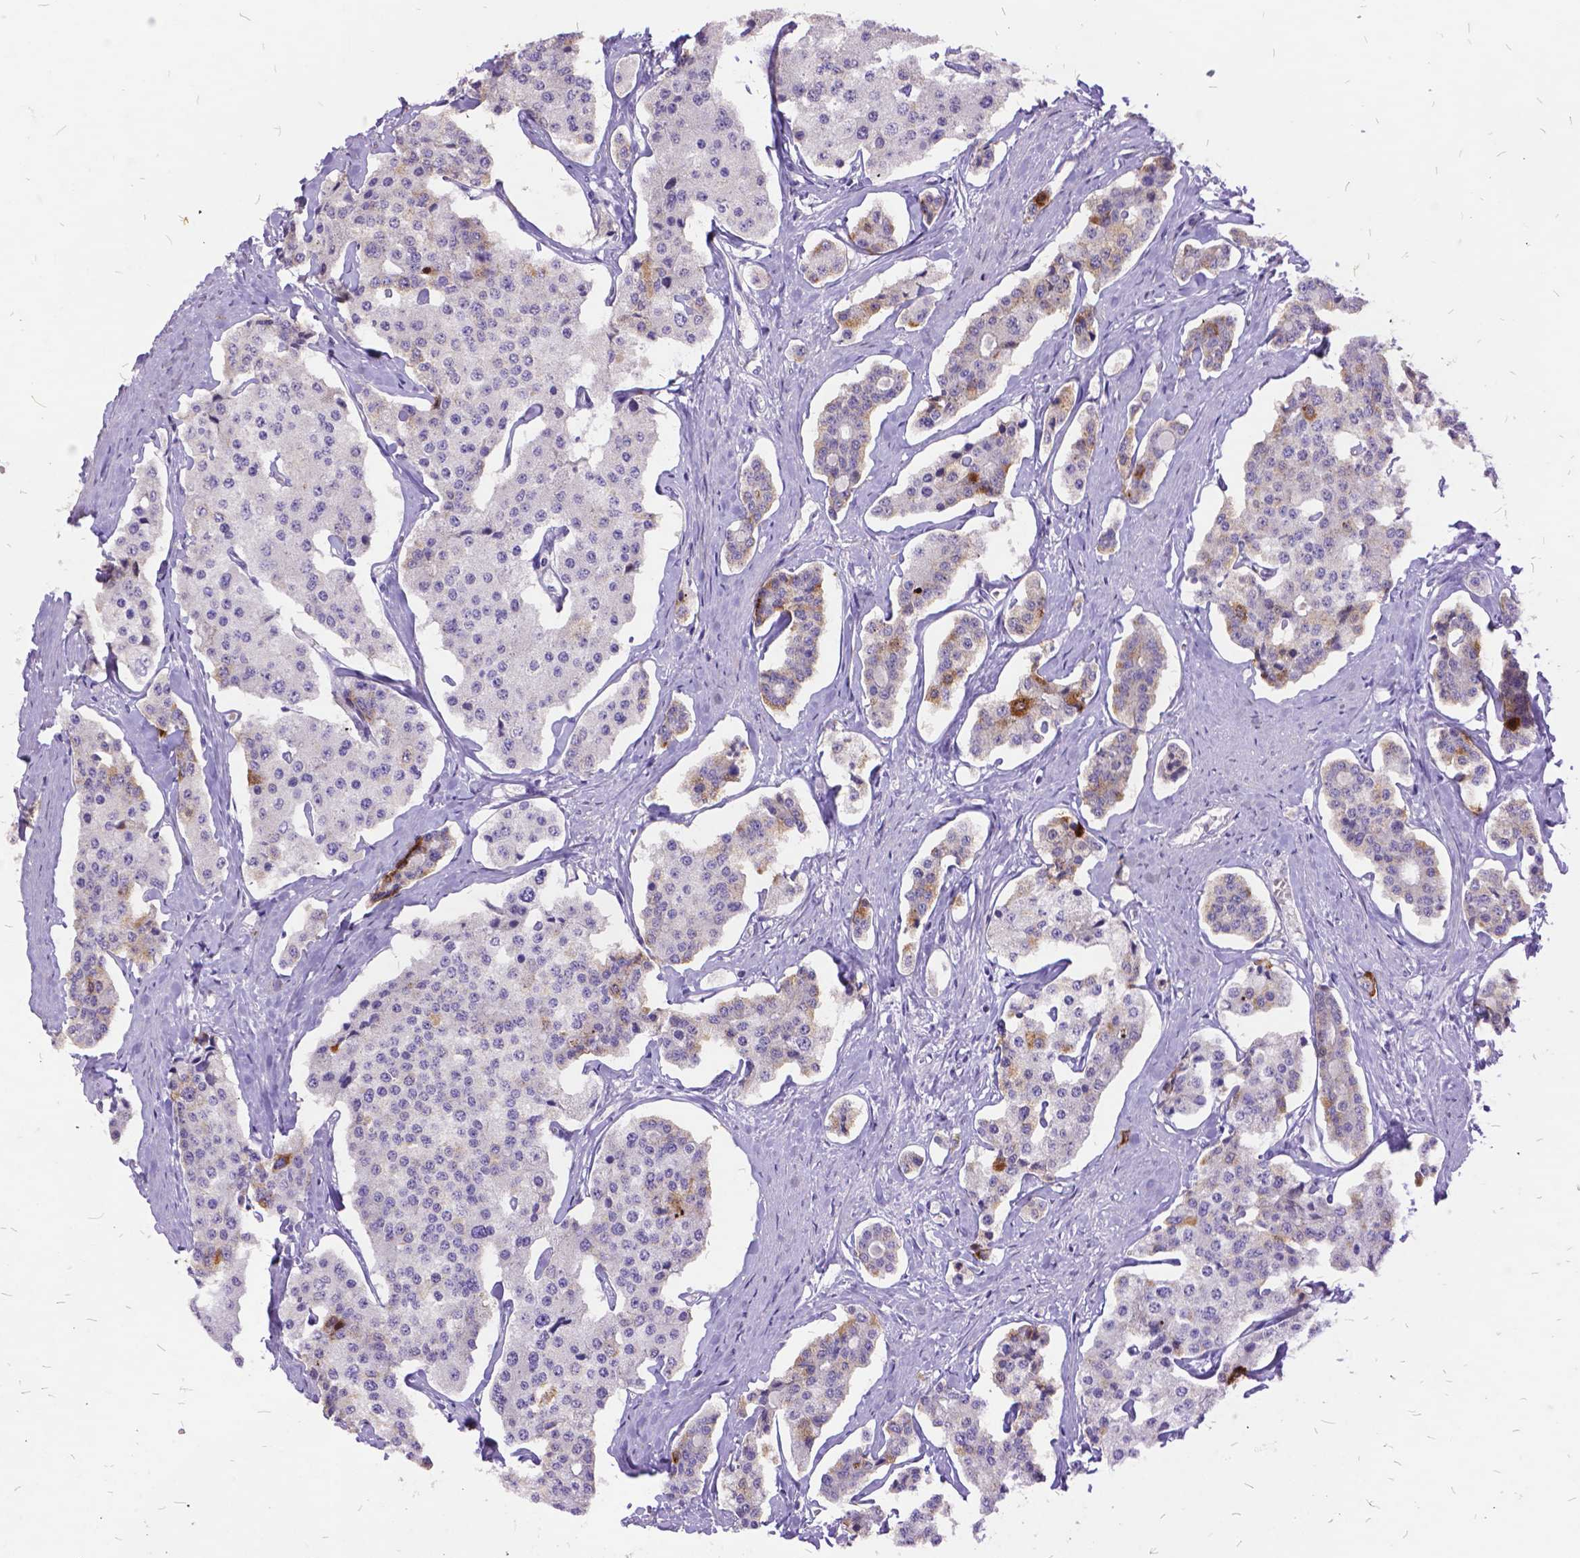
{"staining": {"intensity": "moderate", "quantity": "<25%", "location": "cytoplasmic/membranous"}, "tissue": "carcinoid", "cell_type": "Tumor cells", "image_type": "cancer", "snomed": [{"axis": "morphology", "description": "Carcinoid, malignant, NOS"}, {"axis": "topography", "description": "Small intestine"}], "caption": "Moderate cytoplasmic/membranous staining is present in about <25% of tumor cells in malignant carcinoid.", "gene": "ITGB6", "patient": {"sex": "female", "age": 65}}